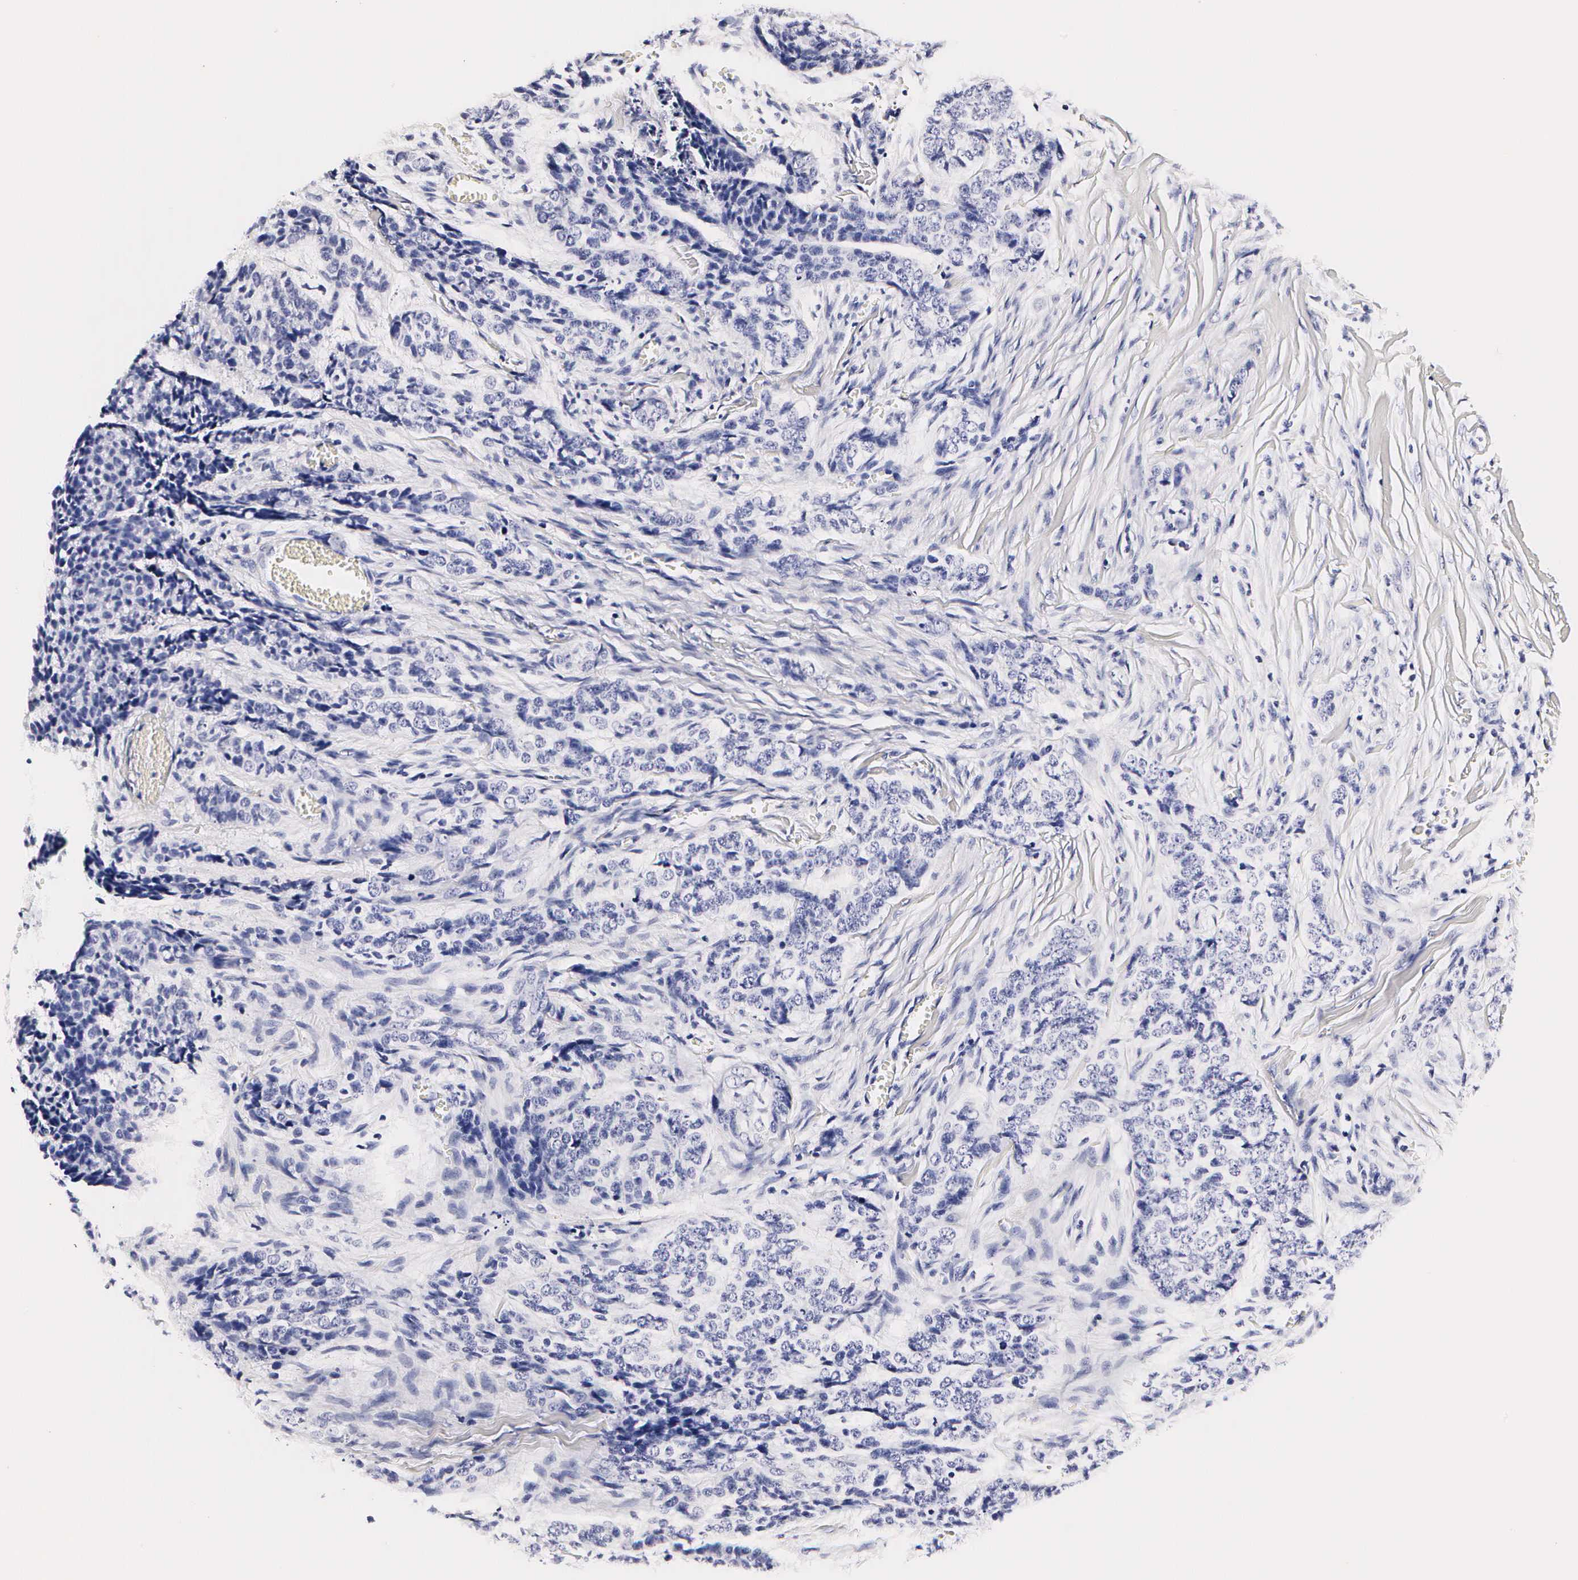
{"staining": {"intensity": "negative", "quantity": "none", "location": "none"}, "tissue": "skin cancer", "cell_type": "Tumor cells", "image_type": "cancer", "snomed": [{"axis": "morphology", "description": "Normal tissue, NOS"}, {"axis": "morphology", "description": "Basal cell carcinoma"}, {"axis": "topography", "description": "Skin"}], "caption": "Micrograph shows no protein staining in tumor cells of basal cell carcinoma (skin) tissue.", "gene": "RNASE6", "patient": {"sex": "female", "age": 65}}